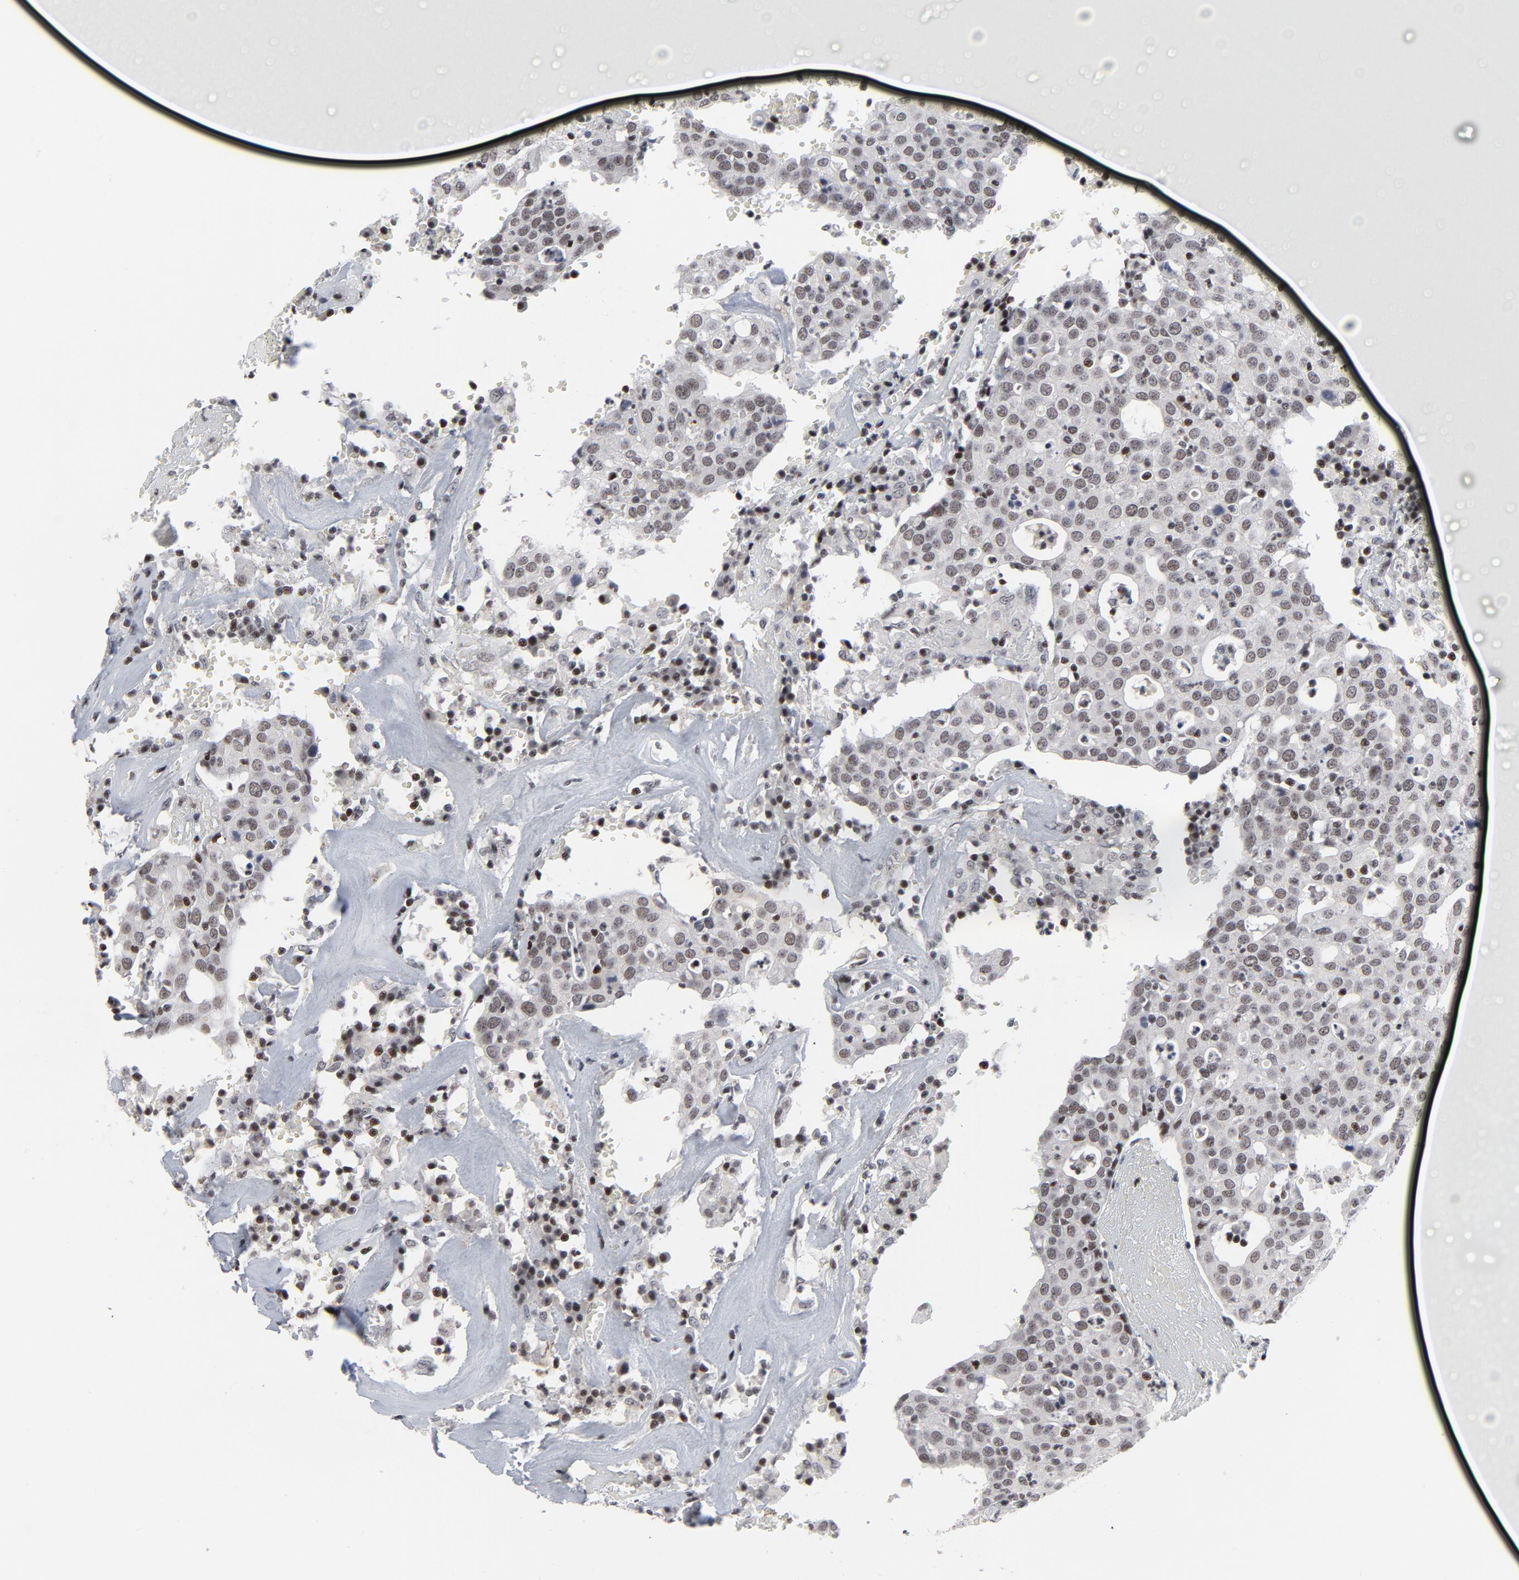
{"staining": {"intensity": "weak", "quantity": ">75%", "location": "nuclear"}, "tissue": "head and neck cancer", "cell_type": "Tumor cells", "image_type": "cancer", "snomed": [{"axis": "morphology", "description": "Adenocarcinoma, NOS"}, {"axis": "topography", "description": "Salivary gland"}, {"axis": "topography", "description": "Head-Neck"}], "caption": "DAB (3,3'-diaminobenzidine) immunohistochemical staining of human head and neck cancer shows weak nuclear protein positivity in approximately >75% of tumor cells.", "gene": "GABPA", "patient": {"sex": "female", "age": 65}}